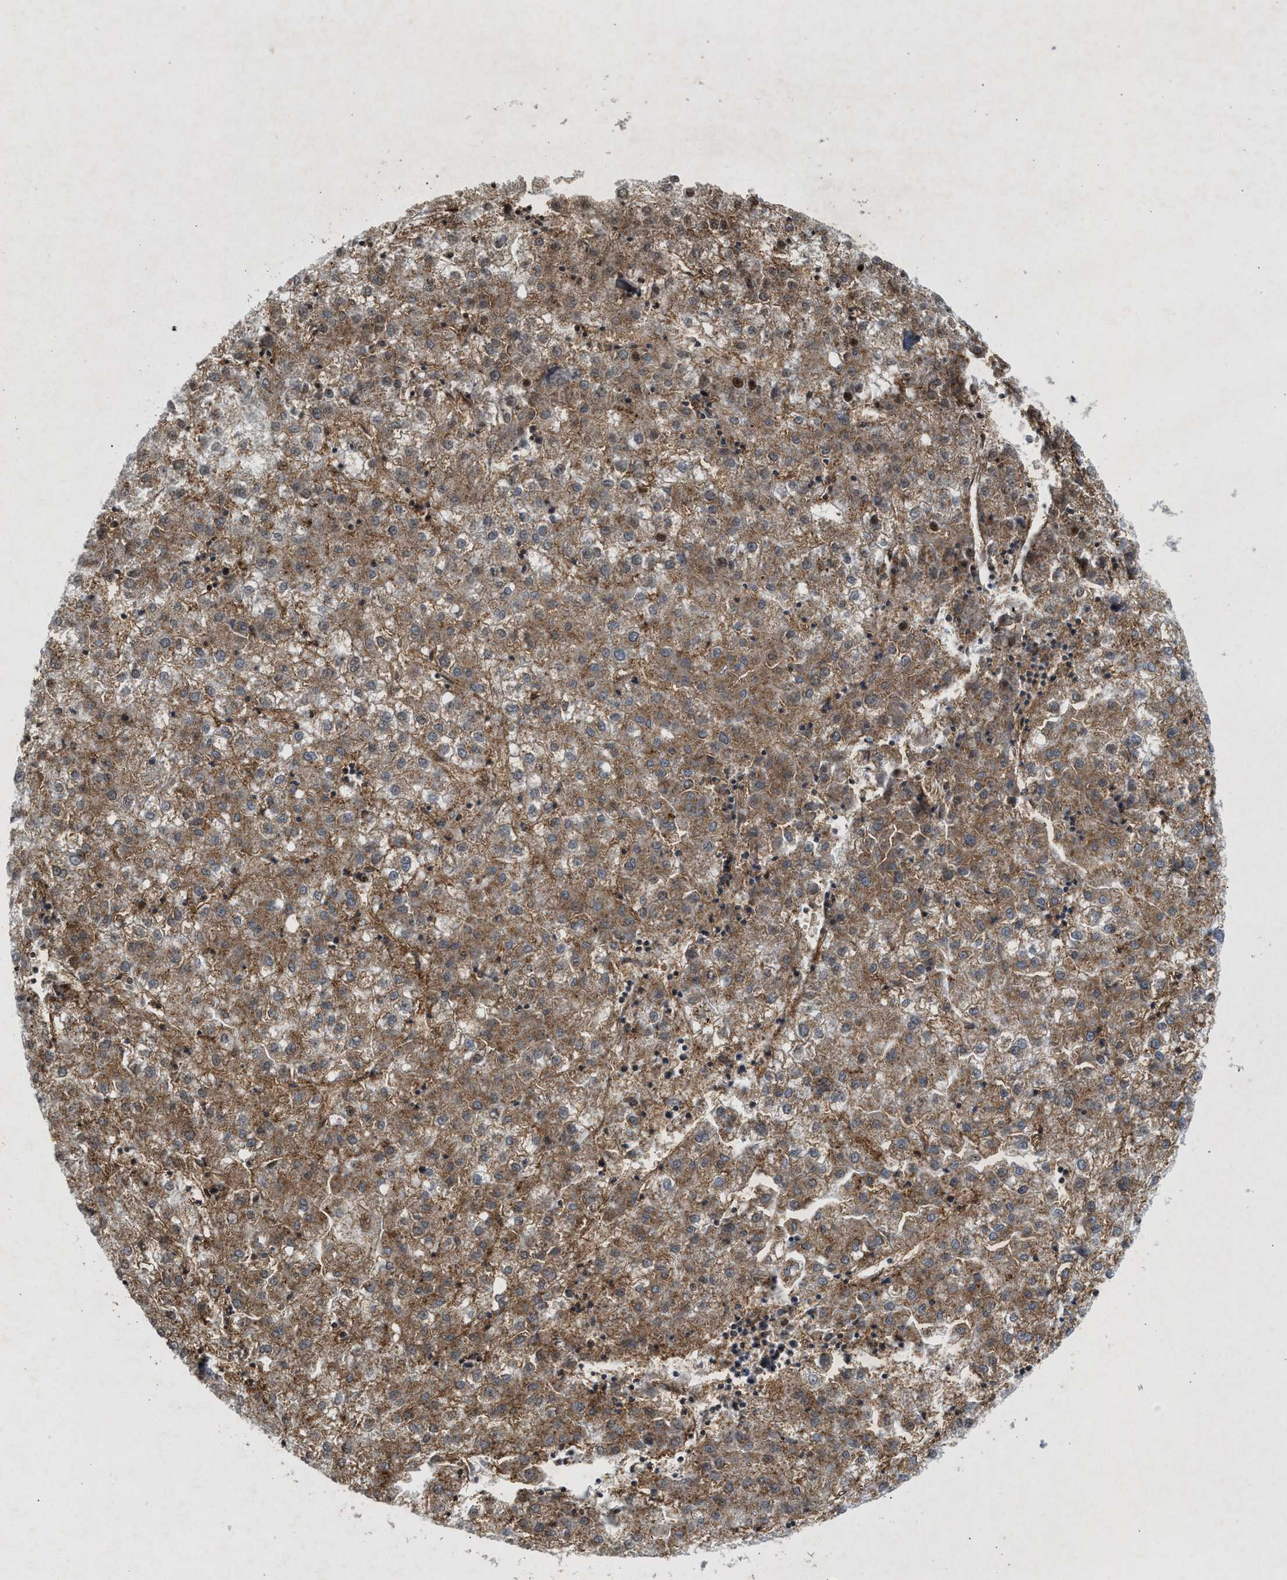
{"staining": {"intensity": "moderate", "quantity": ">75%", "location": "cytoplasmic/membranous"}, "tissue": "liver cancer", "cell_type": "Tumor cells", "image_type": "cancer", "snomed": [{"axis": "morphology", "description": "Carcinoma, Hepatocellular, NOS"}, {"axis": "topography", "description": "Liver"}], "caption": "Immunohistochemistry (IHC) of liver hepatocellular carcinoma displays medium levels of moderate cytoplasmic/membranous staining in approximately >75% of tumor cells.", "gene": "ZPR1", "patient": {"sex": "male", "age": 72}}